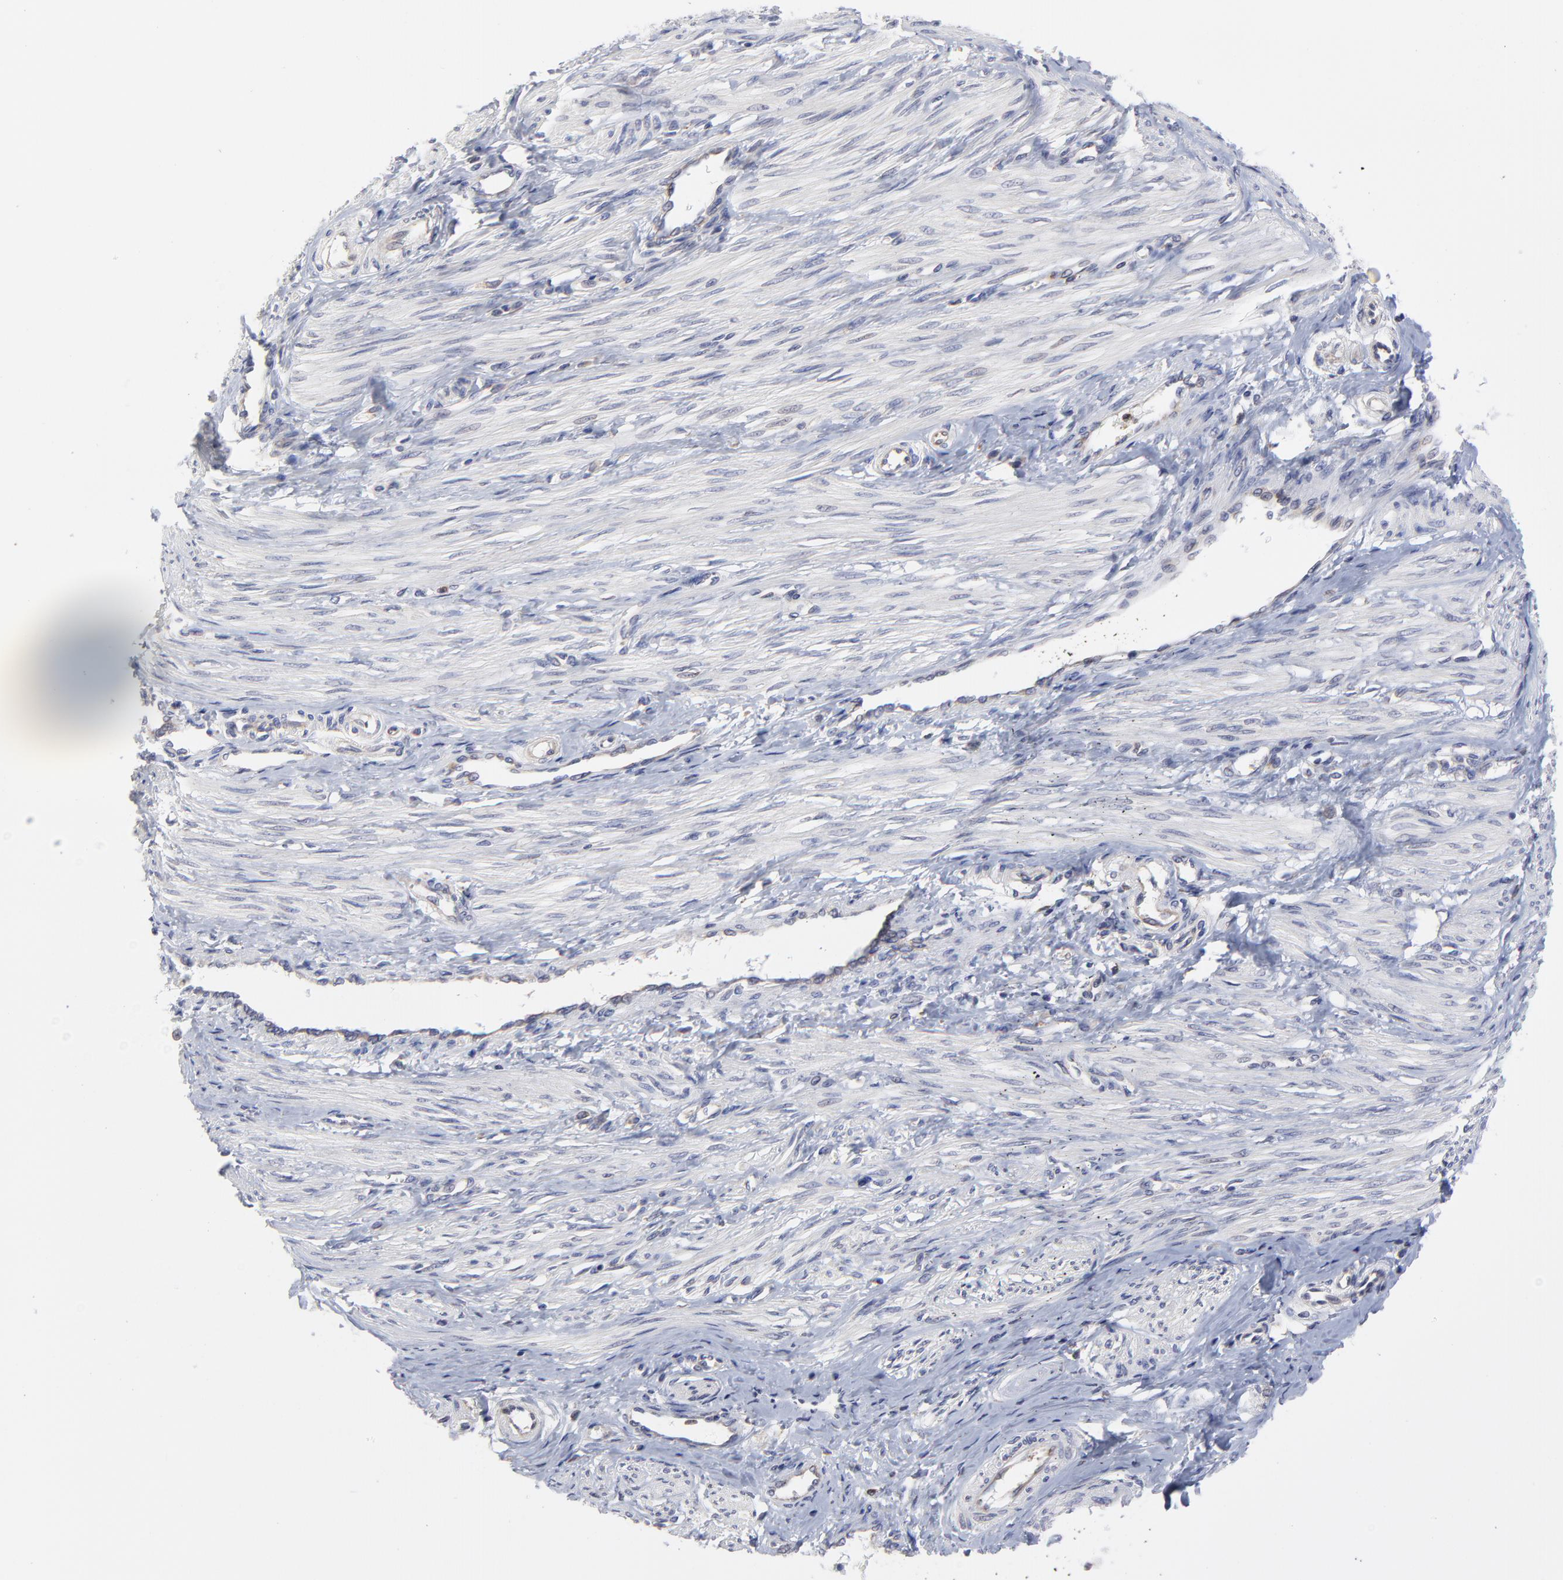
{"staining": {"intensity": "negative", "quantity": "none", "location": "none"}, "tissue": "smooth muscle", "cell_type": "Smooth muscle cells", "image_type": "normal", "snomed": [{"axis": "morphology", "description": "Normal tissue, NOS"}, {"axis": "topography", "description": "Smooth muscle"}, {"axis": "topography", "description": "Uterus"}], "caption": "DAB immunohistochemical staining of normal human smooth muscle exhibits no significant expression in smooth muscle cells.", "gene": "MOSPD2", "patient": {"sex": "female", "age": 39}}